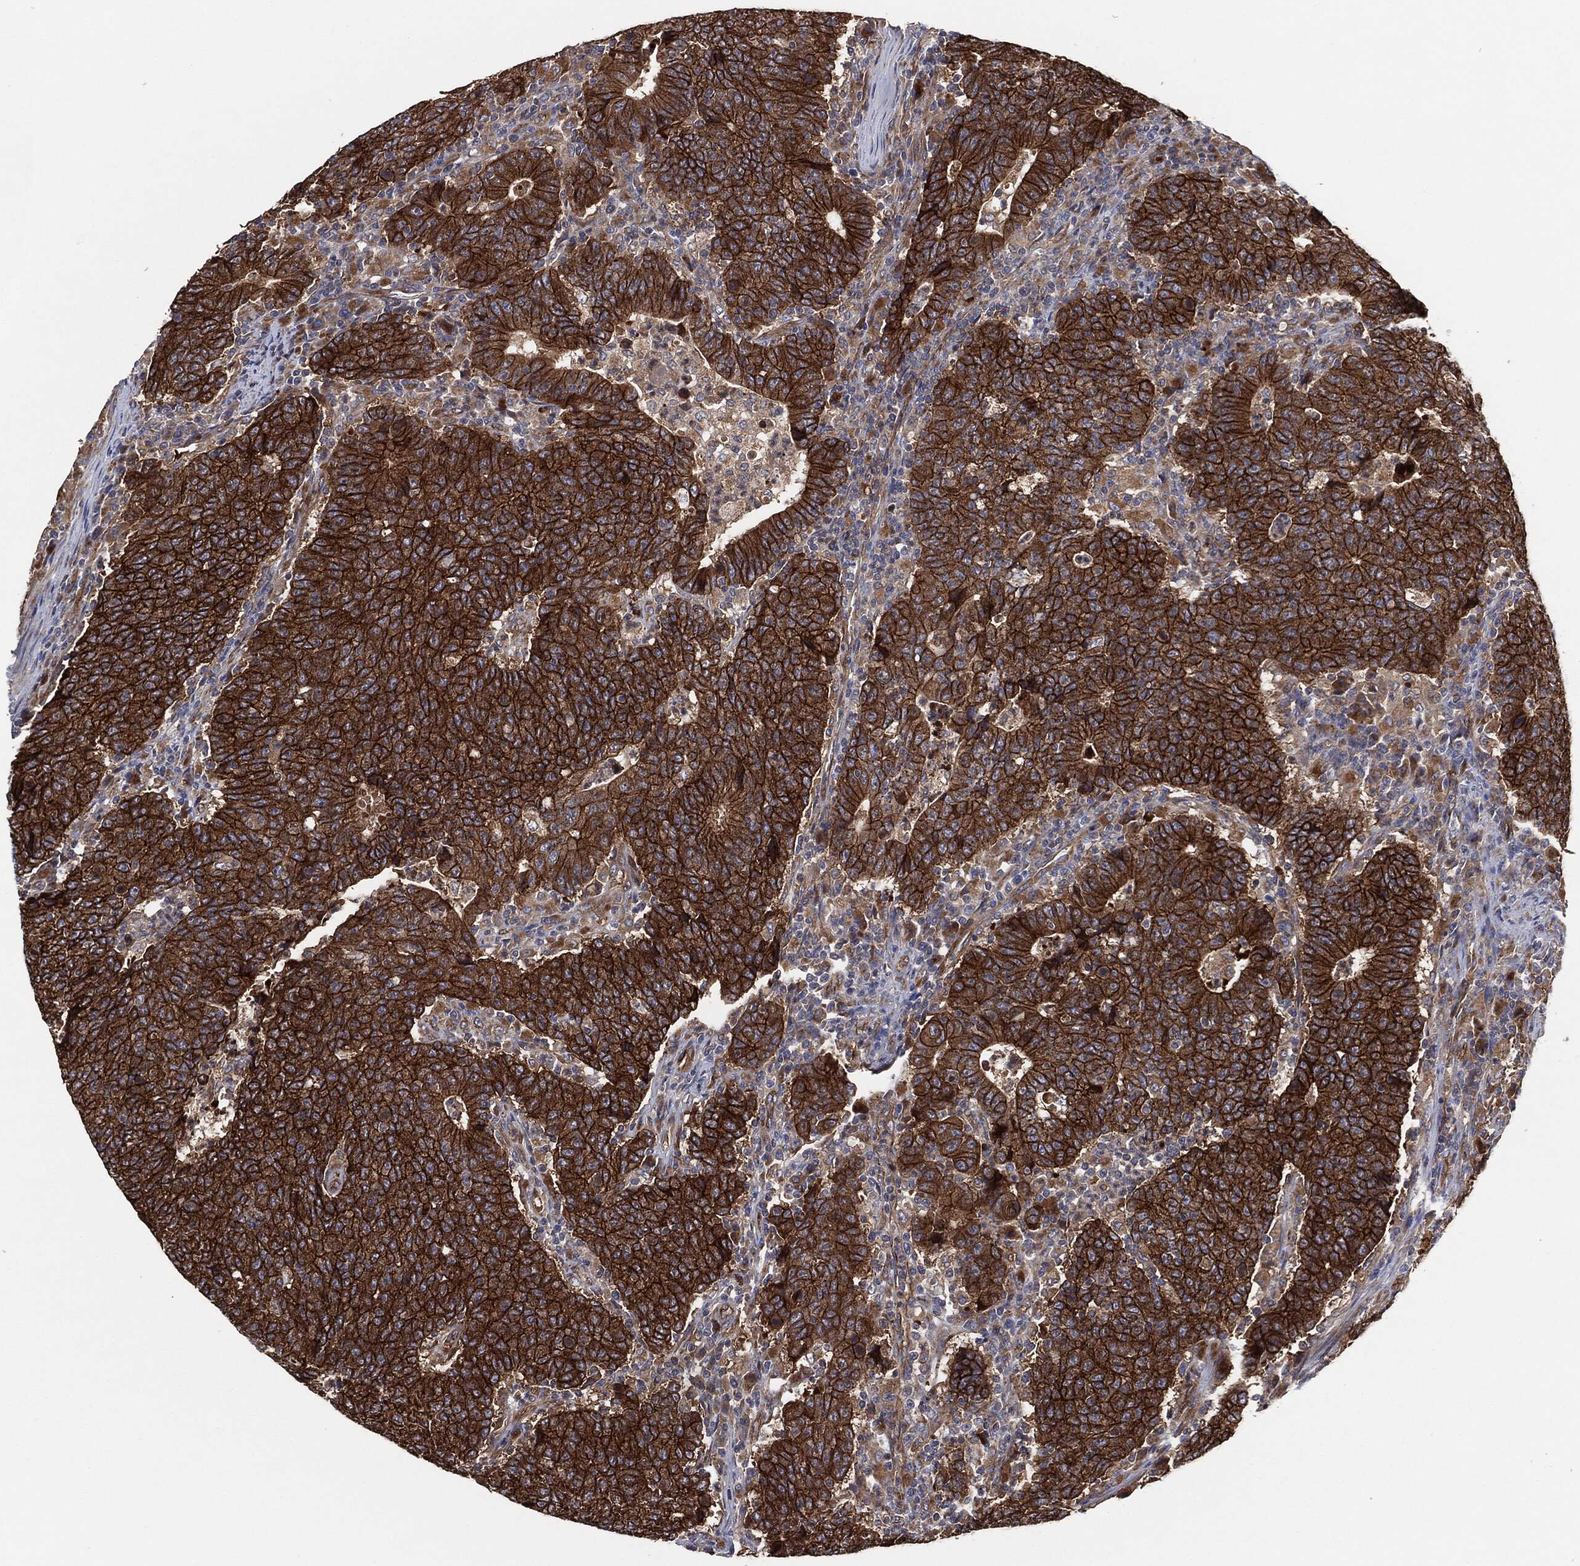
{"staining": {"intensity": "strong", "quantity": ">75%", "location": "cytoplasmic/membranous"}, "tissue": "colorectal cancer", "cell_type": "Tumor cells", "image_type": "cancer", "snomed": [{"axis": "morphology", "description": "Adenocarcinoma, NOS"}, {"axis": "topography", "description": "Colon"}], "caption": "Tumor cells exhibit high levels of strong cytoplasmic/membranous positivity in about >75% of cells in adenocarcinoma (colorectal).", "gene": "CTNNA1", "patient": {"sex": "female", "age": 75}}